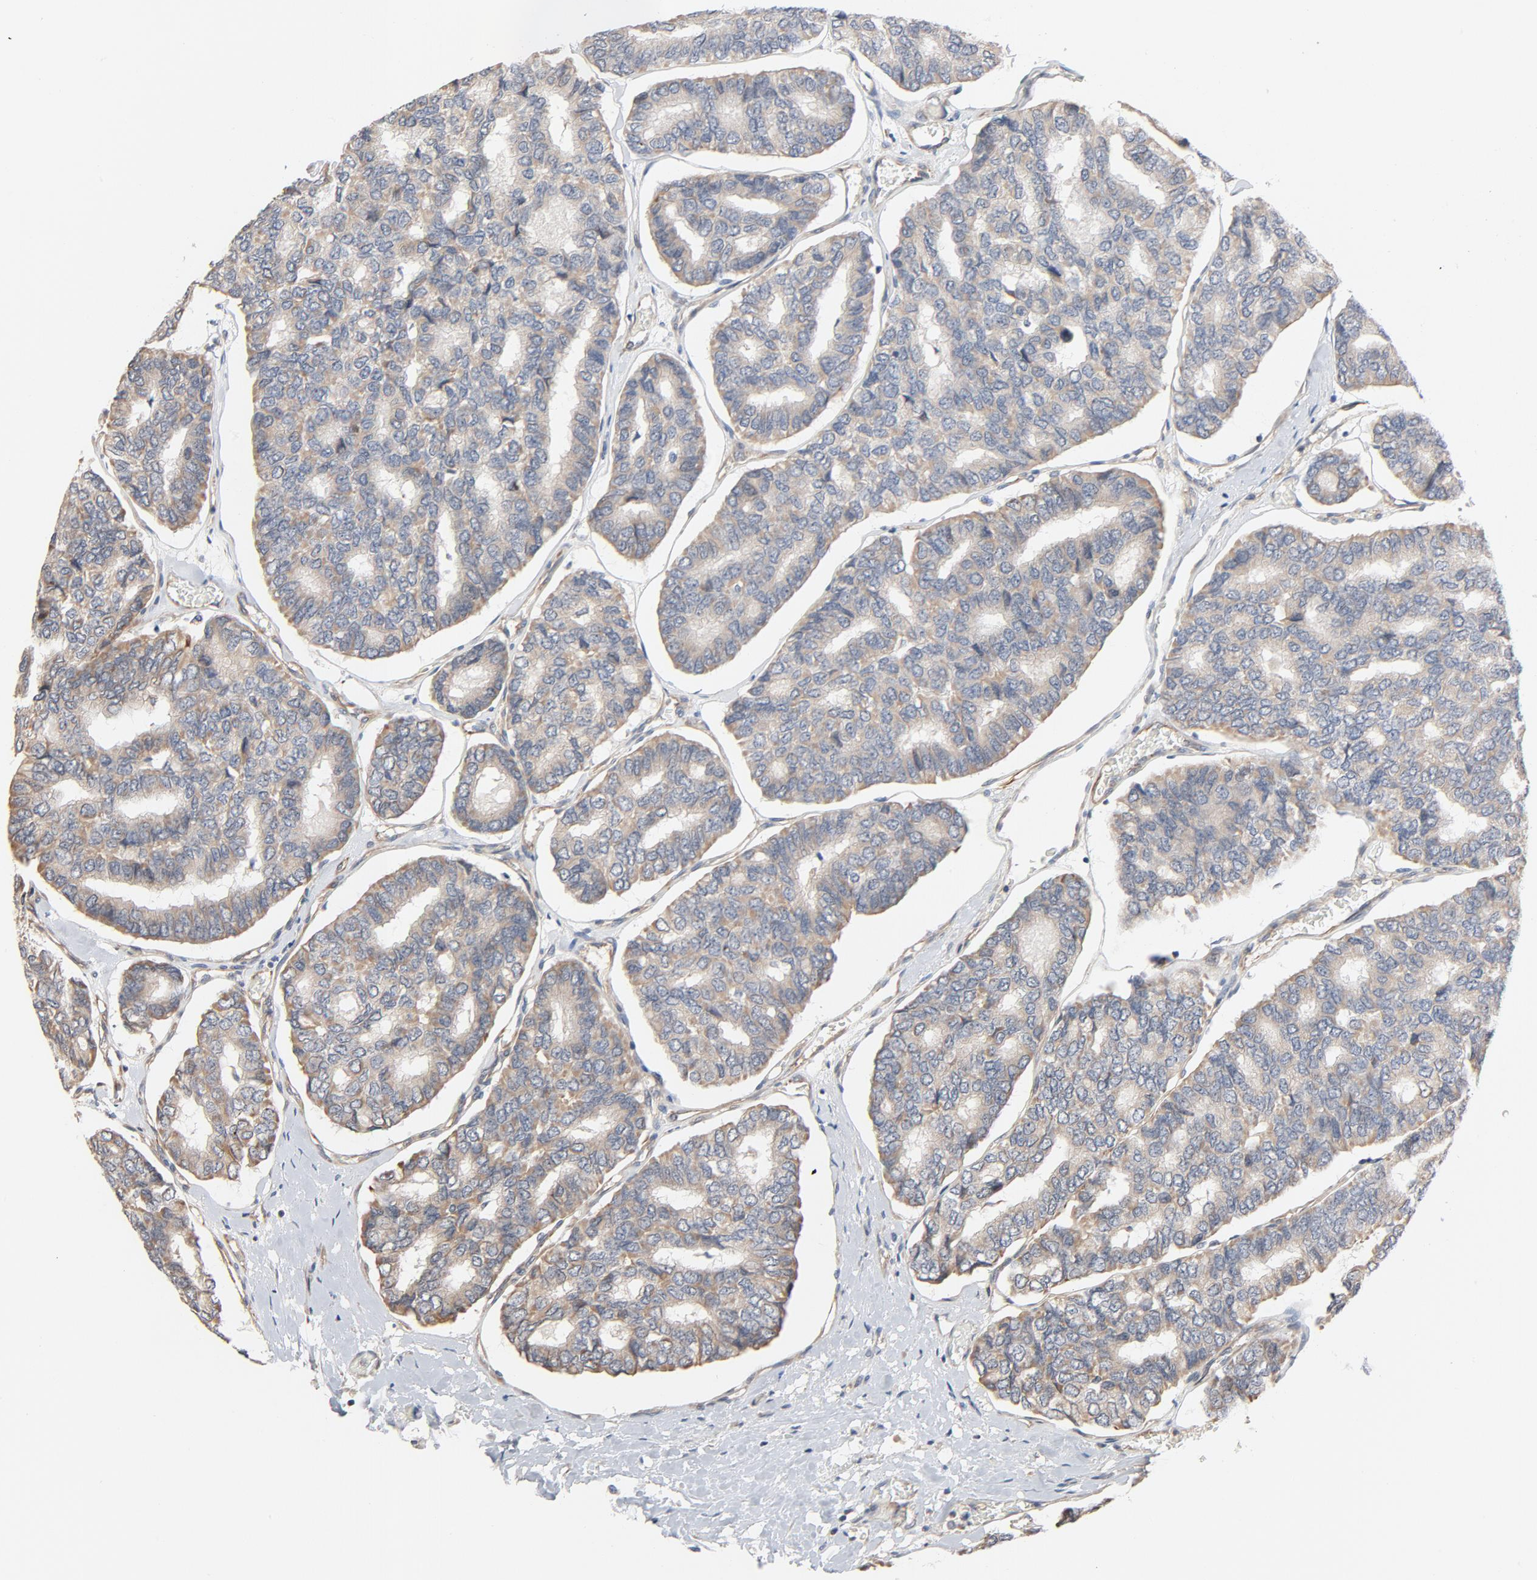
{"staining": {"intensity": "moderate", "quantity": ">75%", "location": "cytoplasmic/membranous"}, "tissue": "thyroid cancer", "cell_type": "Tumor cells", "image_type": "cancer", "snomed": [{"axis": "morphology", "description": "Papillary adenocarcinoma, NOS"}, {"axis": "topography", "description": "Thyroid gland"}], "caption": "Moderate cytoplasmic/membranous staining is identified in approximately >75% of tumor cells in papillary adenocarcinoma (thyroid).", "gene": "TRIOBP", "patient": {"sex": "female", "age": 35}}